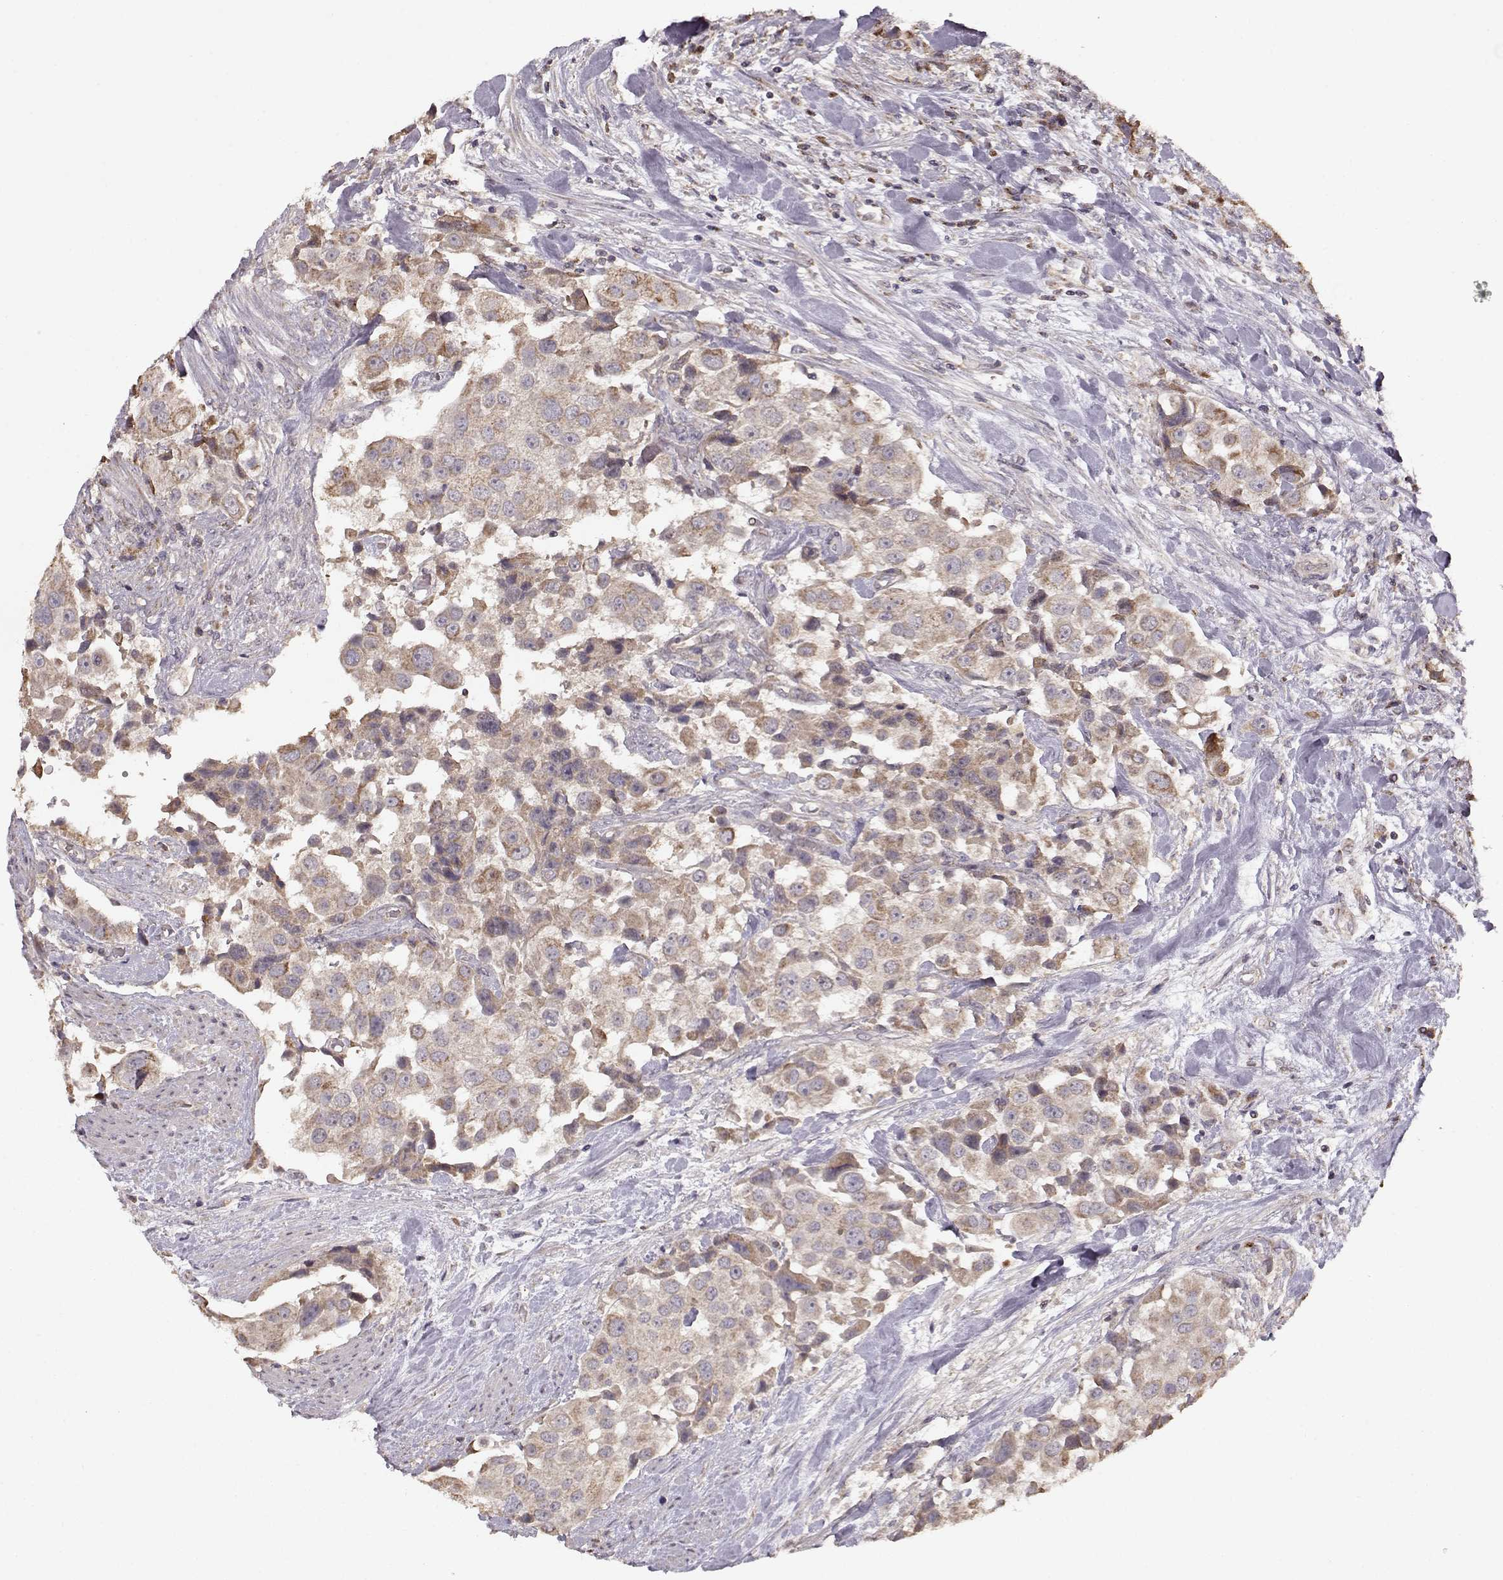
{"staining": {"intensity": "moderate", "quantity": ">75%", "location": "cytoplasmic/membranous"}, "tissue": "urothelial cancer", "cell_type": "Tumor cells", "image_type": "cancer", "snomed": [{"axis": "morphology", "description": "Urothelial carcinoma, High grade"}, {"axis": "topography", "description": "Urinary bladder"}], "caption": "Immunohistochemistry of urothelial cancer displays medium levels of moderate cytoplasmic/membranous staining in about >75% of tumor cells. Immunohistochemistry (ihc) stains the protein of interest in brown and the nuclei are stained blue.", "gene": "CMTM3", "patient": {"sex": "female", "age": 64}}